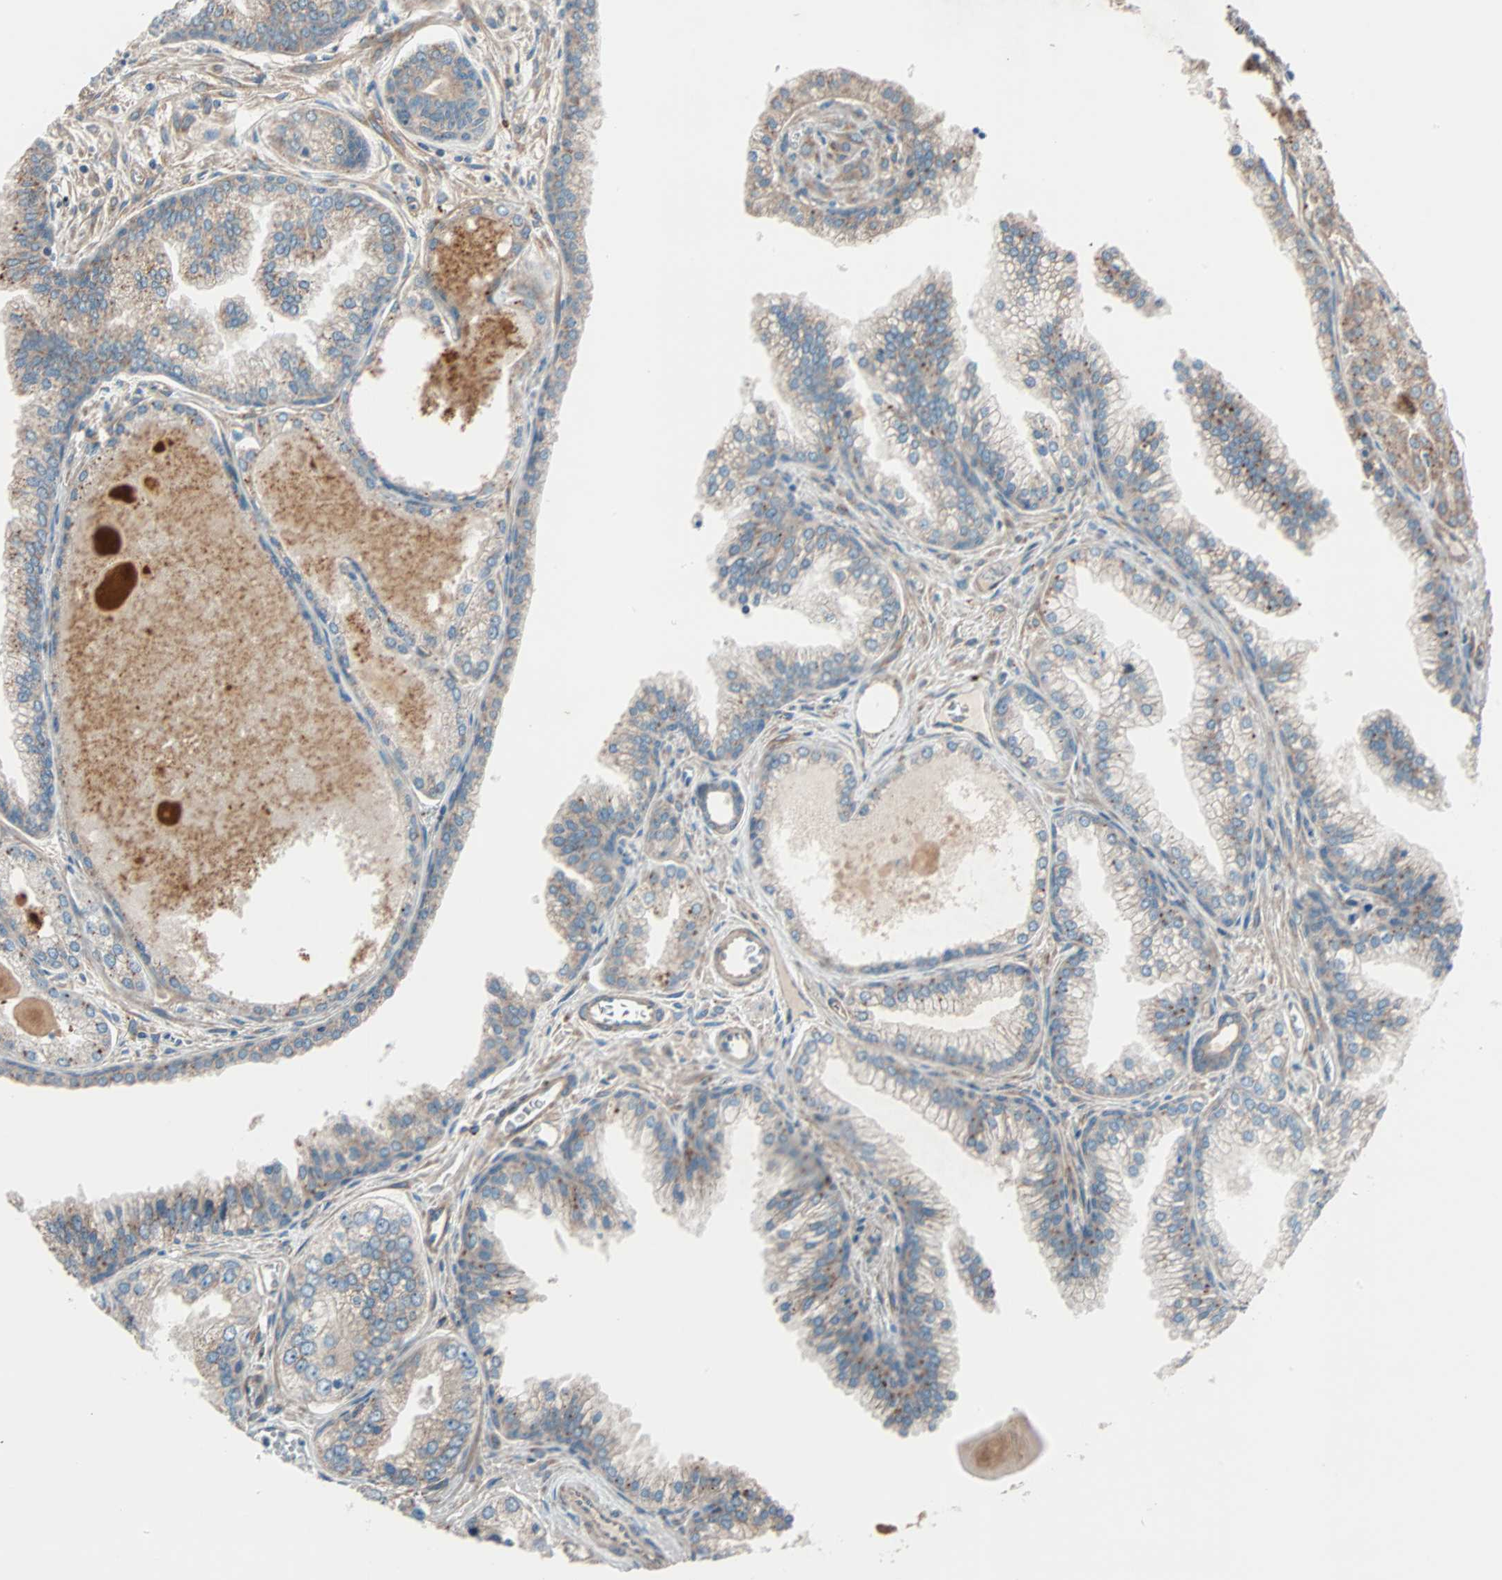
{"staining": {"intensity": "moderate", "quantity": ">75%", "location": "cytoplasmic/membranous"}, "tissue": "prostate cancer", "cell_type": "Tumor cells", "image_type": "cancer", "snomed": [{"axis": "morphology", "description": "Adenocarcinoma, Low grade"}, {"axis": "topography", "description": "Prostate"}], "caption": "Protein analysis of adenocarcinoma (low-grade) (prostate) tissue reveals moderate cytoplasmic/membranous staining in approximately >75% of tumor cells.", "gene": "PHYH", "patient": {"sex": "male", "age": 59}}